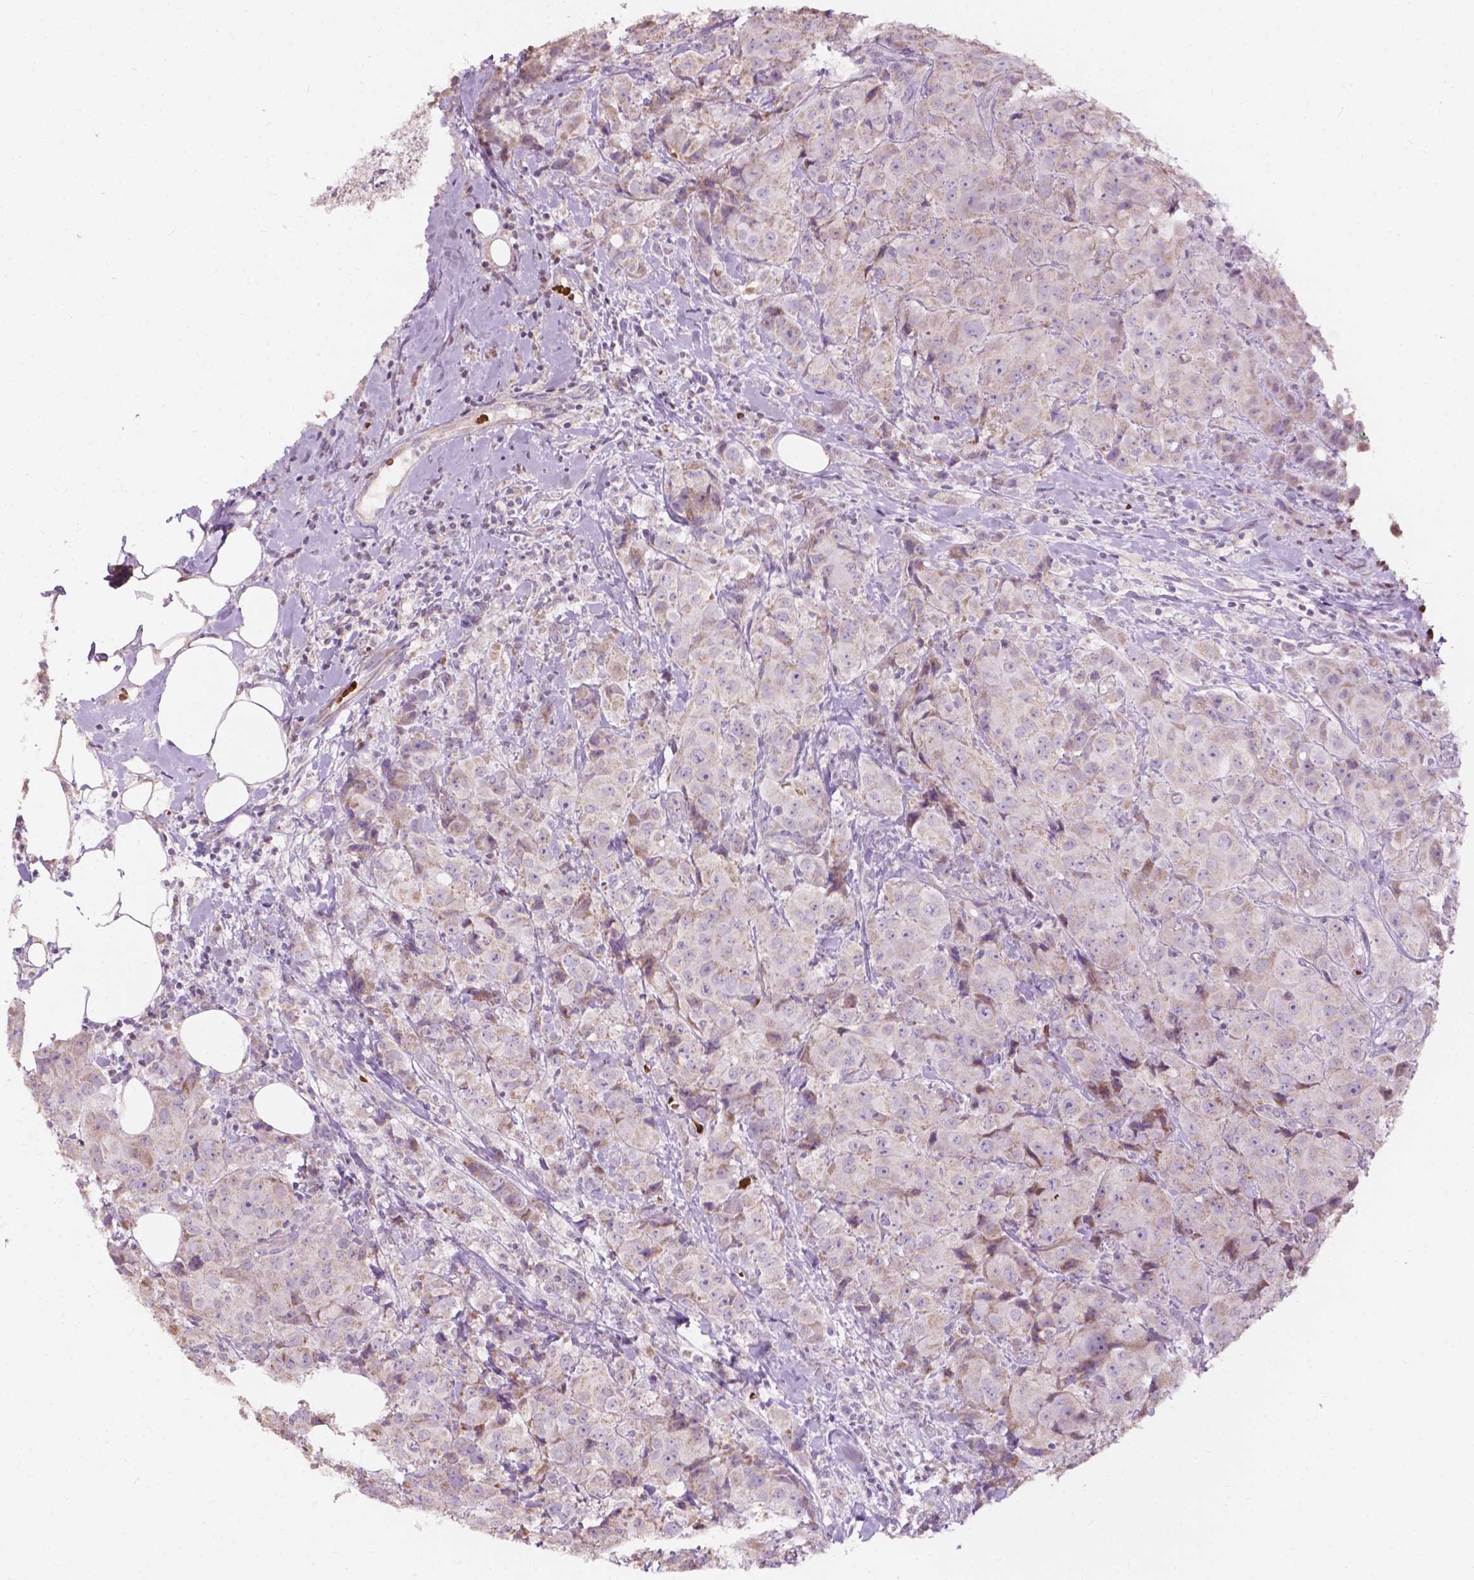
{"staining": {"intensity": "negative", "quantity": "none", "location": "none"}, "tissue": "breast cancer", "cell_type": "Tumor cells", "image_type": "cancer", "snomed": [{"axis": "morphology", "description": "Normal tissue, NOS"}, {"axis": "morphology", "description": "Duct carcinoma"}, {"axis": "topography", "description": "Breast"}], "caption": "IHC photomicrograph of breast cancer (intraductal carcinoma) stained for a protein (brown), which shows no expression in tumor cells. Brightfield microscopy of IHC stained with DAB (brown) and hematoxylin (blue), captured at high magnification.", "gene": "NDUFS1", "patient": {"sex": "female", "age": 43}}